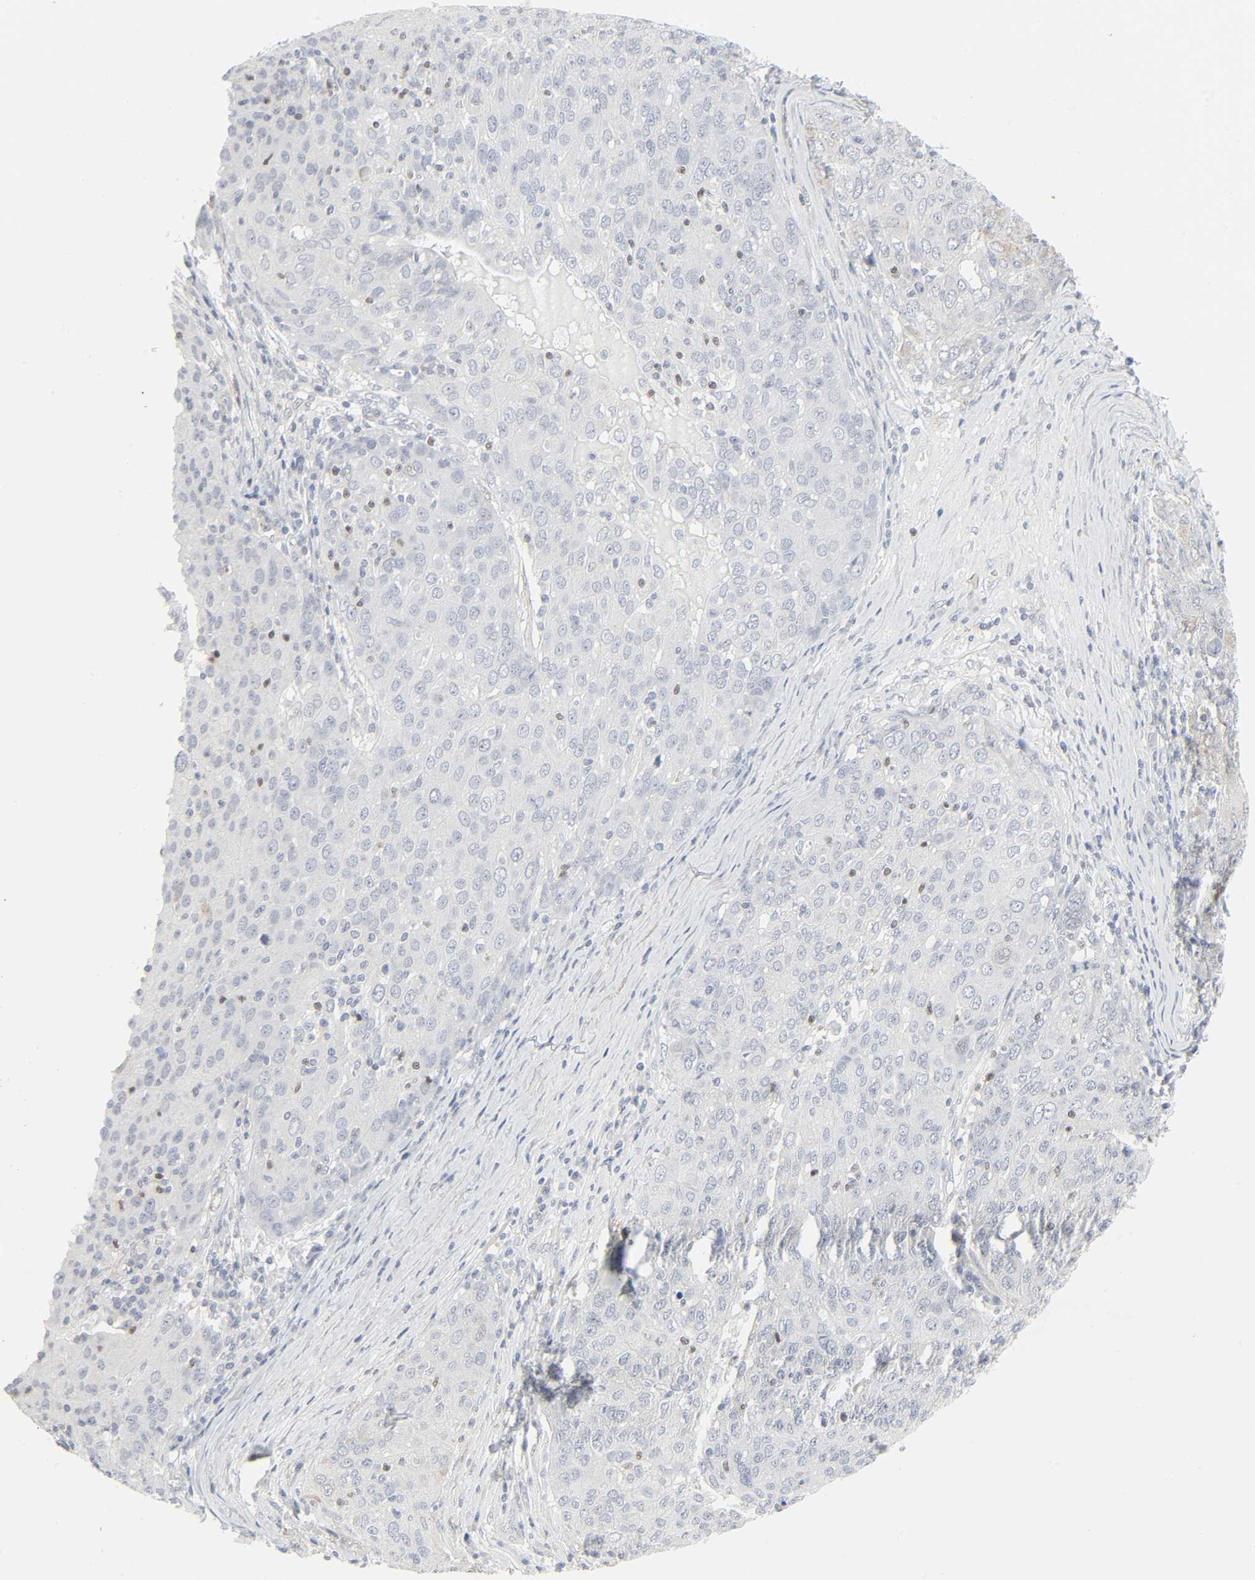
{"staining": {"intensity": "moderate", "quantity": "<25%", "location": "cytoplasmic/membranous"}, "tissue": "ovarian cancer", "cell_type": "Tumor cells", "image_type": "cancer", "snomed": [{"axis": "morphology", "description": "Carcinoma, endometroid"}, {"axis": "topography", "description": "Ovary"}], "caption": "A photomicrograph showing moderate cytoplasmic/membranous positivity in approximately <25% of tumor cells in endometroid carcinoma (ovarian), as visualized by brown immunohistochemical staining.", "gene": "ZBTB16", "patient": {"sex": "female", "age": 50}}